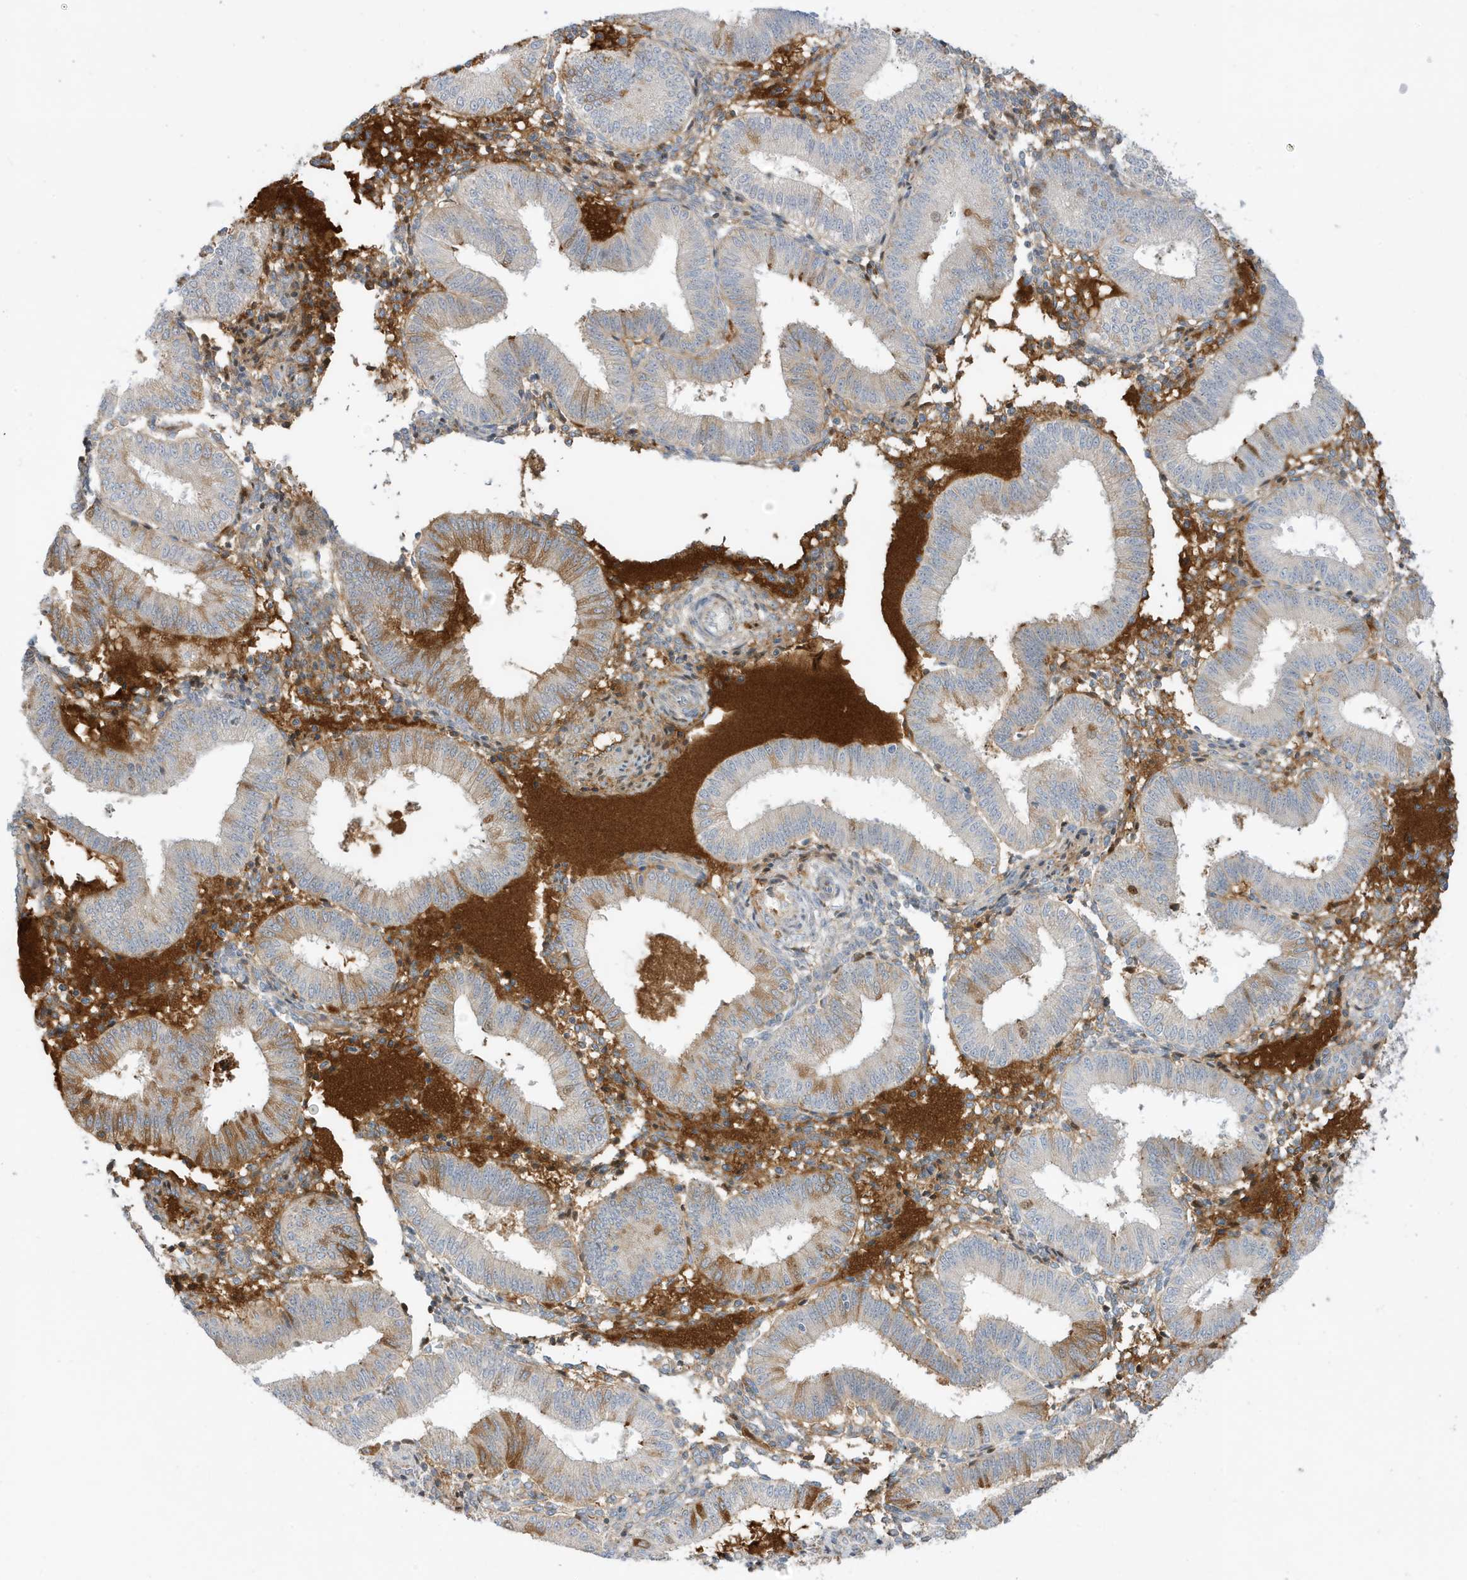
{"staining": {"intensity": "moderate", "quantity": "<25%", "location": "cytoplasmic/membranous"}, "tissue": "endometrium", "cell_type": "Cells in endometrial stroma", "image_type": "normal", "snomed": [{"axis": "morphology", "description": "Normal tissue, NOS"}, {"axis": "topography", "description": "Endometrium"}], "caption": "The image demonstrates staining of benign endometrium, revealing moderate cytoplasmic/membranous protein staining (brown color) within cells in endometrial stroma.", "gene": "IFT57", "patient": {"sex": "female", "age": 39}}